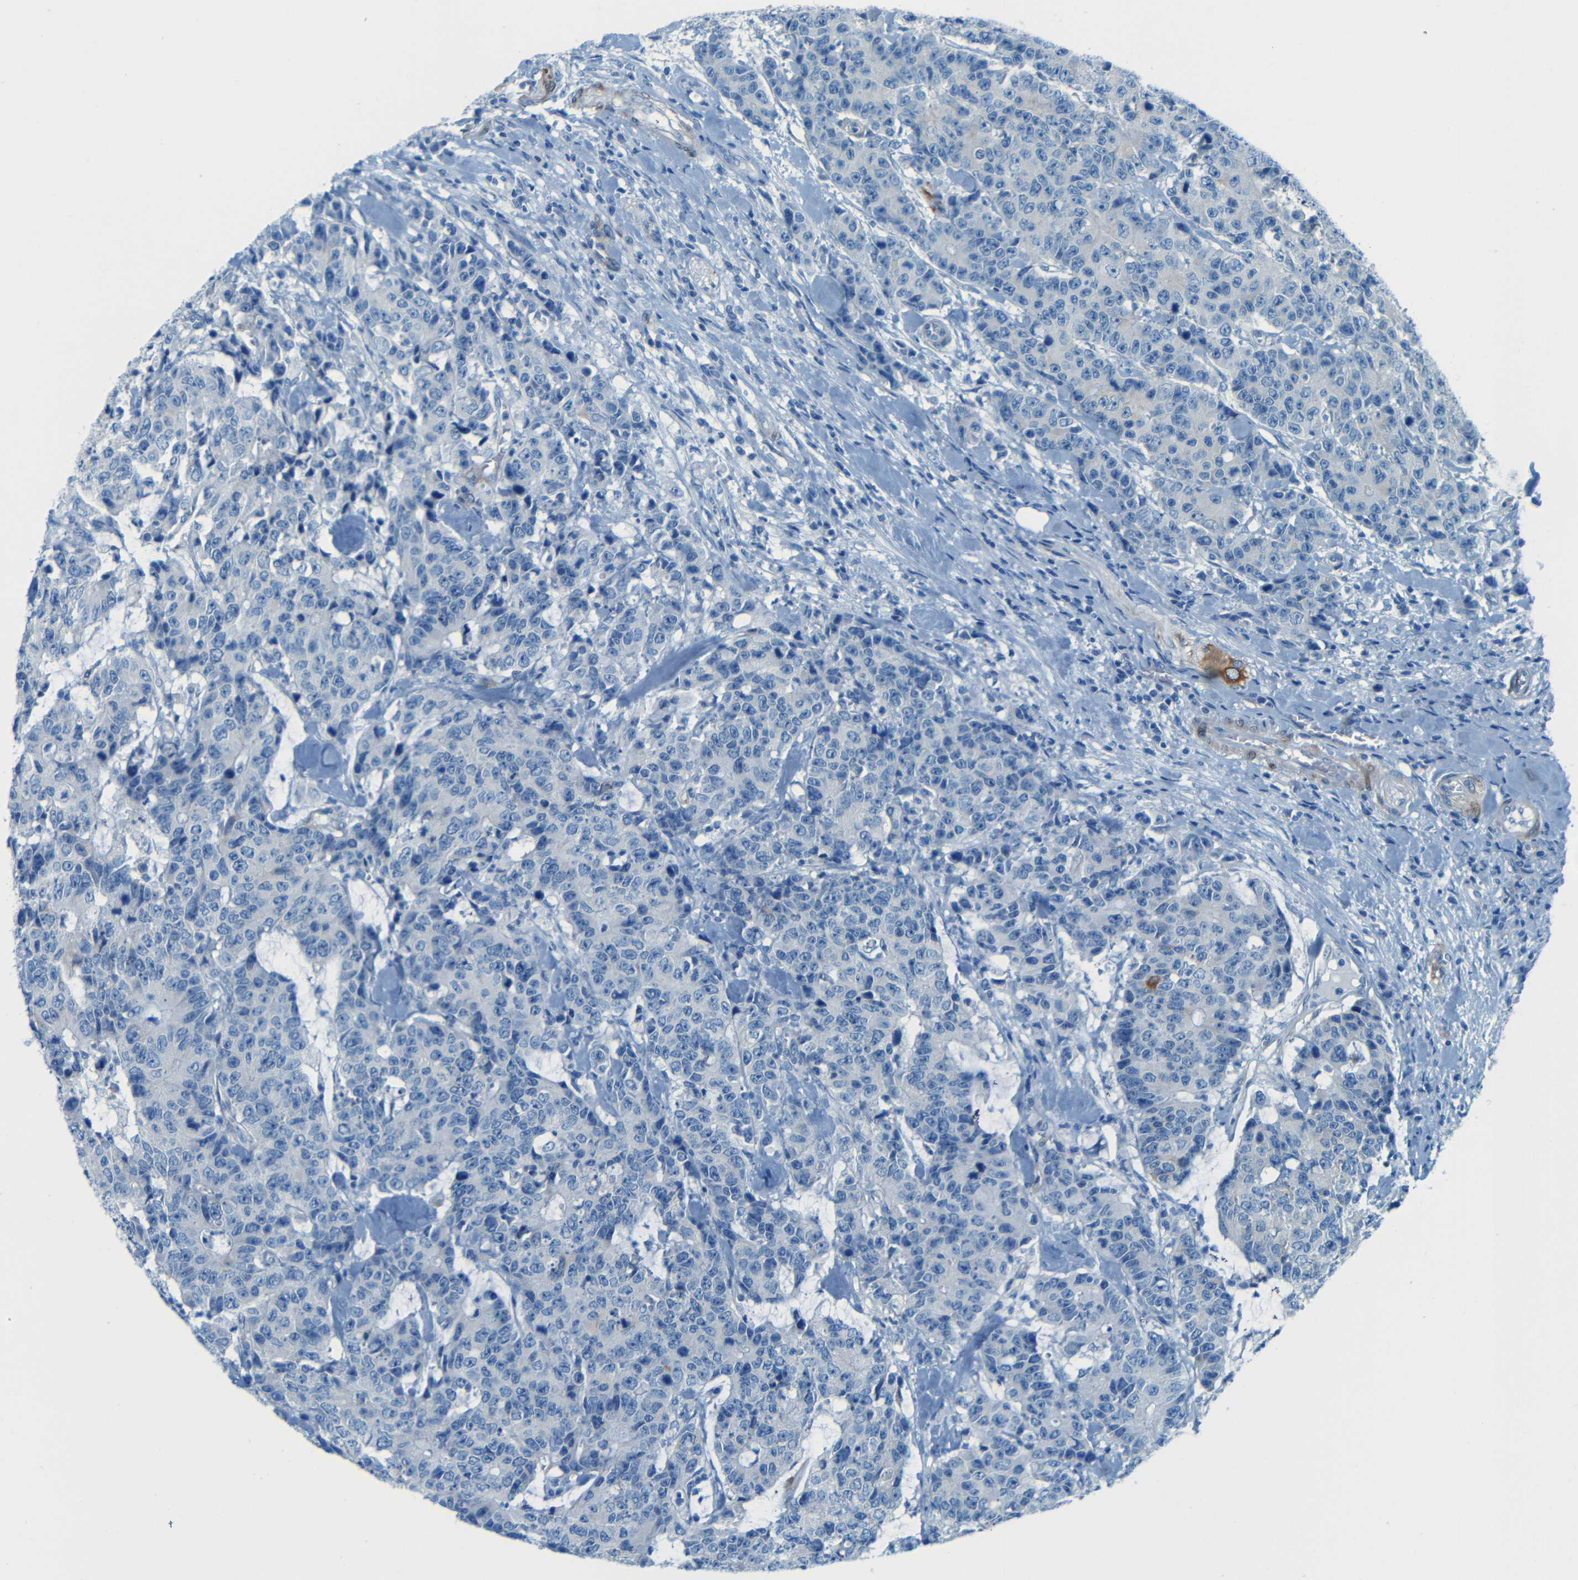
{"staining": {"intensity": "negative", "quantity": "none", "location": "none"}, "tissue": "colorectal cancer", "cell_type": "Tumor cells", "image_type": "cancer", "snomed": [{"axis": "morphology", "description": "Adenocarcinoma, NOS"}, {"axis": "topography", "description": "Colon"}], "caption": "Protein analysis of colorectal adenocarcinoma exhibits no significant expression in tumor cells.", "gene": "MAP2", "patient": {"sex": "female", "age": 86}}